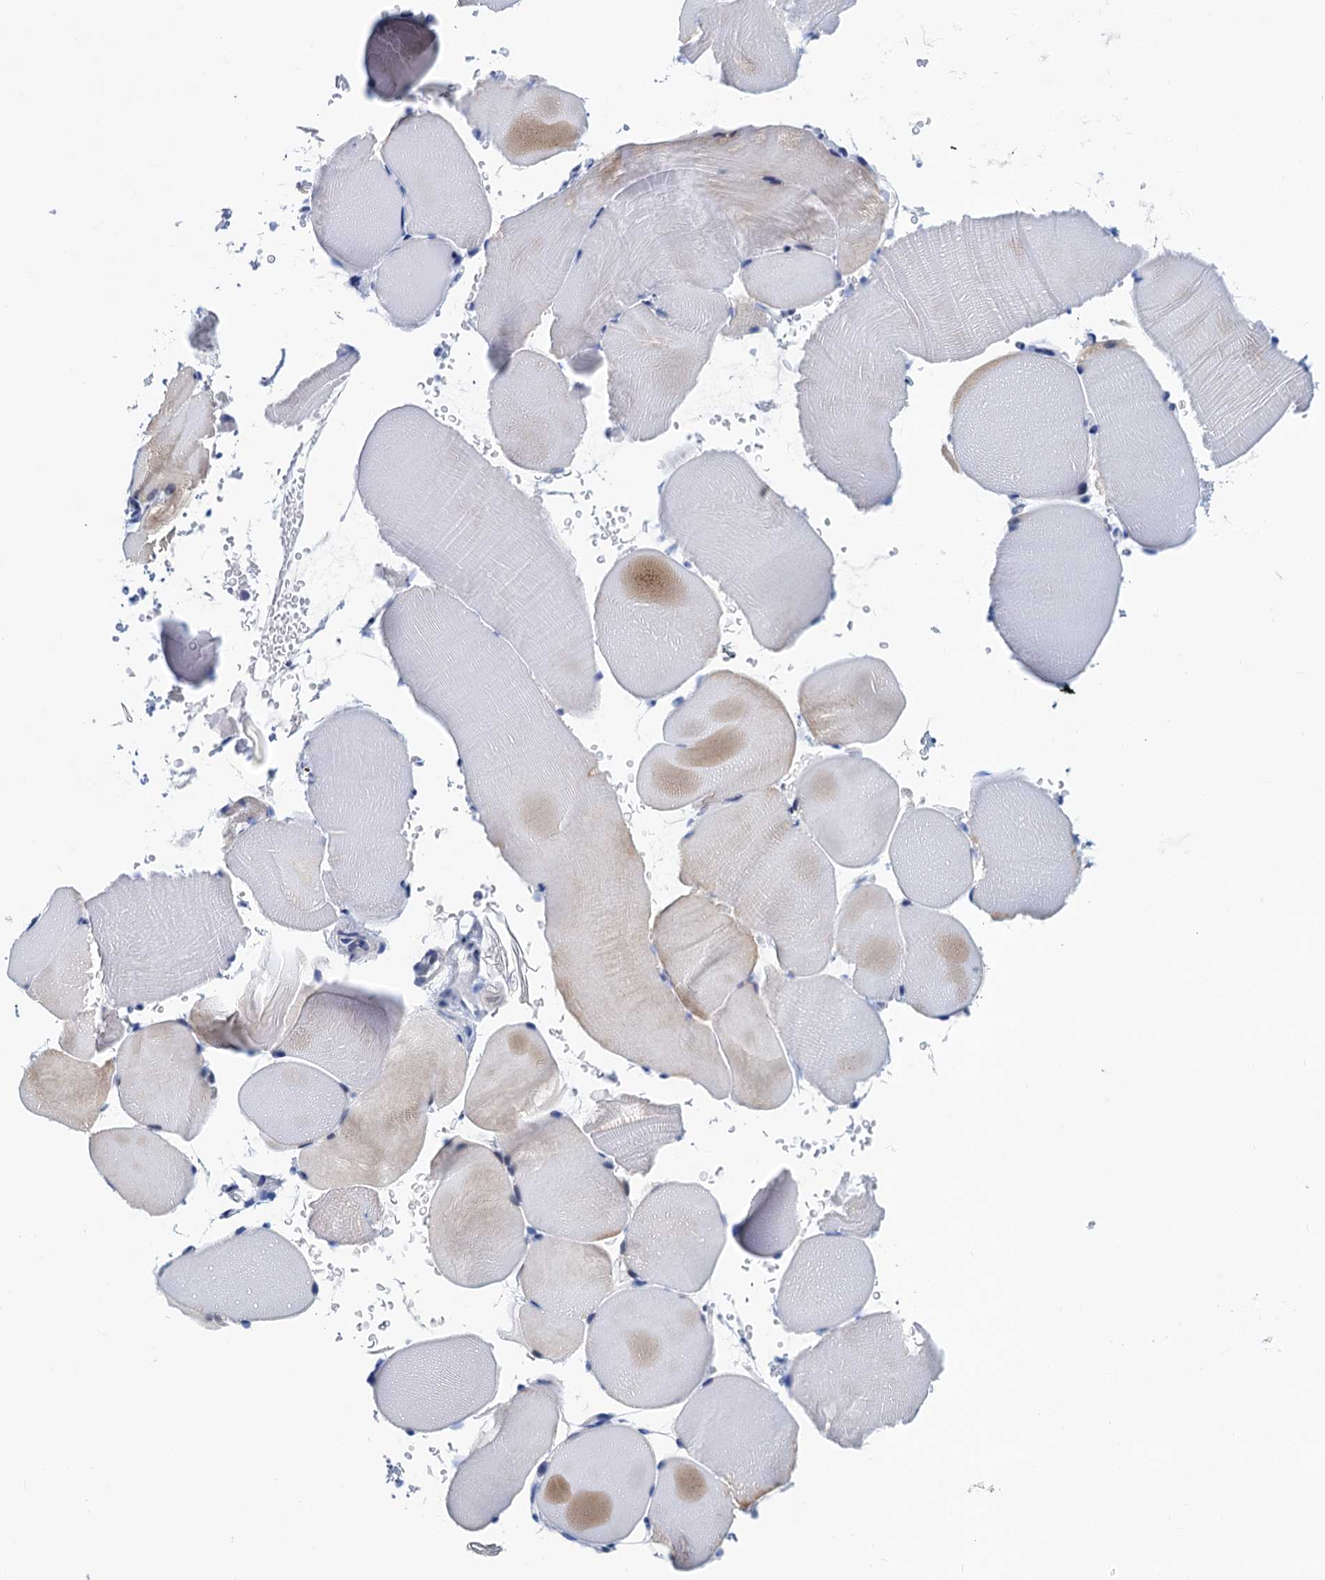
{"staining": {"intensity": "weak", "quantity": "<25%", "location": "cytoplasmic/membranous"}, "tissue": "skeletal muscle", "cell_type": "Myocytes", "image_type": "normal", "snomed": [{"axis": "morphology", "description": "Normal tissue, NOS"}, {"axis": "topography", "description": "Skeletal muscle"}, {"axis": "topography", "description": "Parathyroid gland"}], "caption": "Histopathology image shows no protein staining in myocytes of benign skeletal muscle. (Brightfield microscopy of DAB (3,3'-diaminobenzidine) IHC at high magnification).", "gene": "GINS3", "patient": {"sex": "female", "age": 37}}